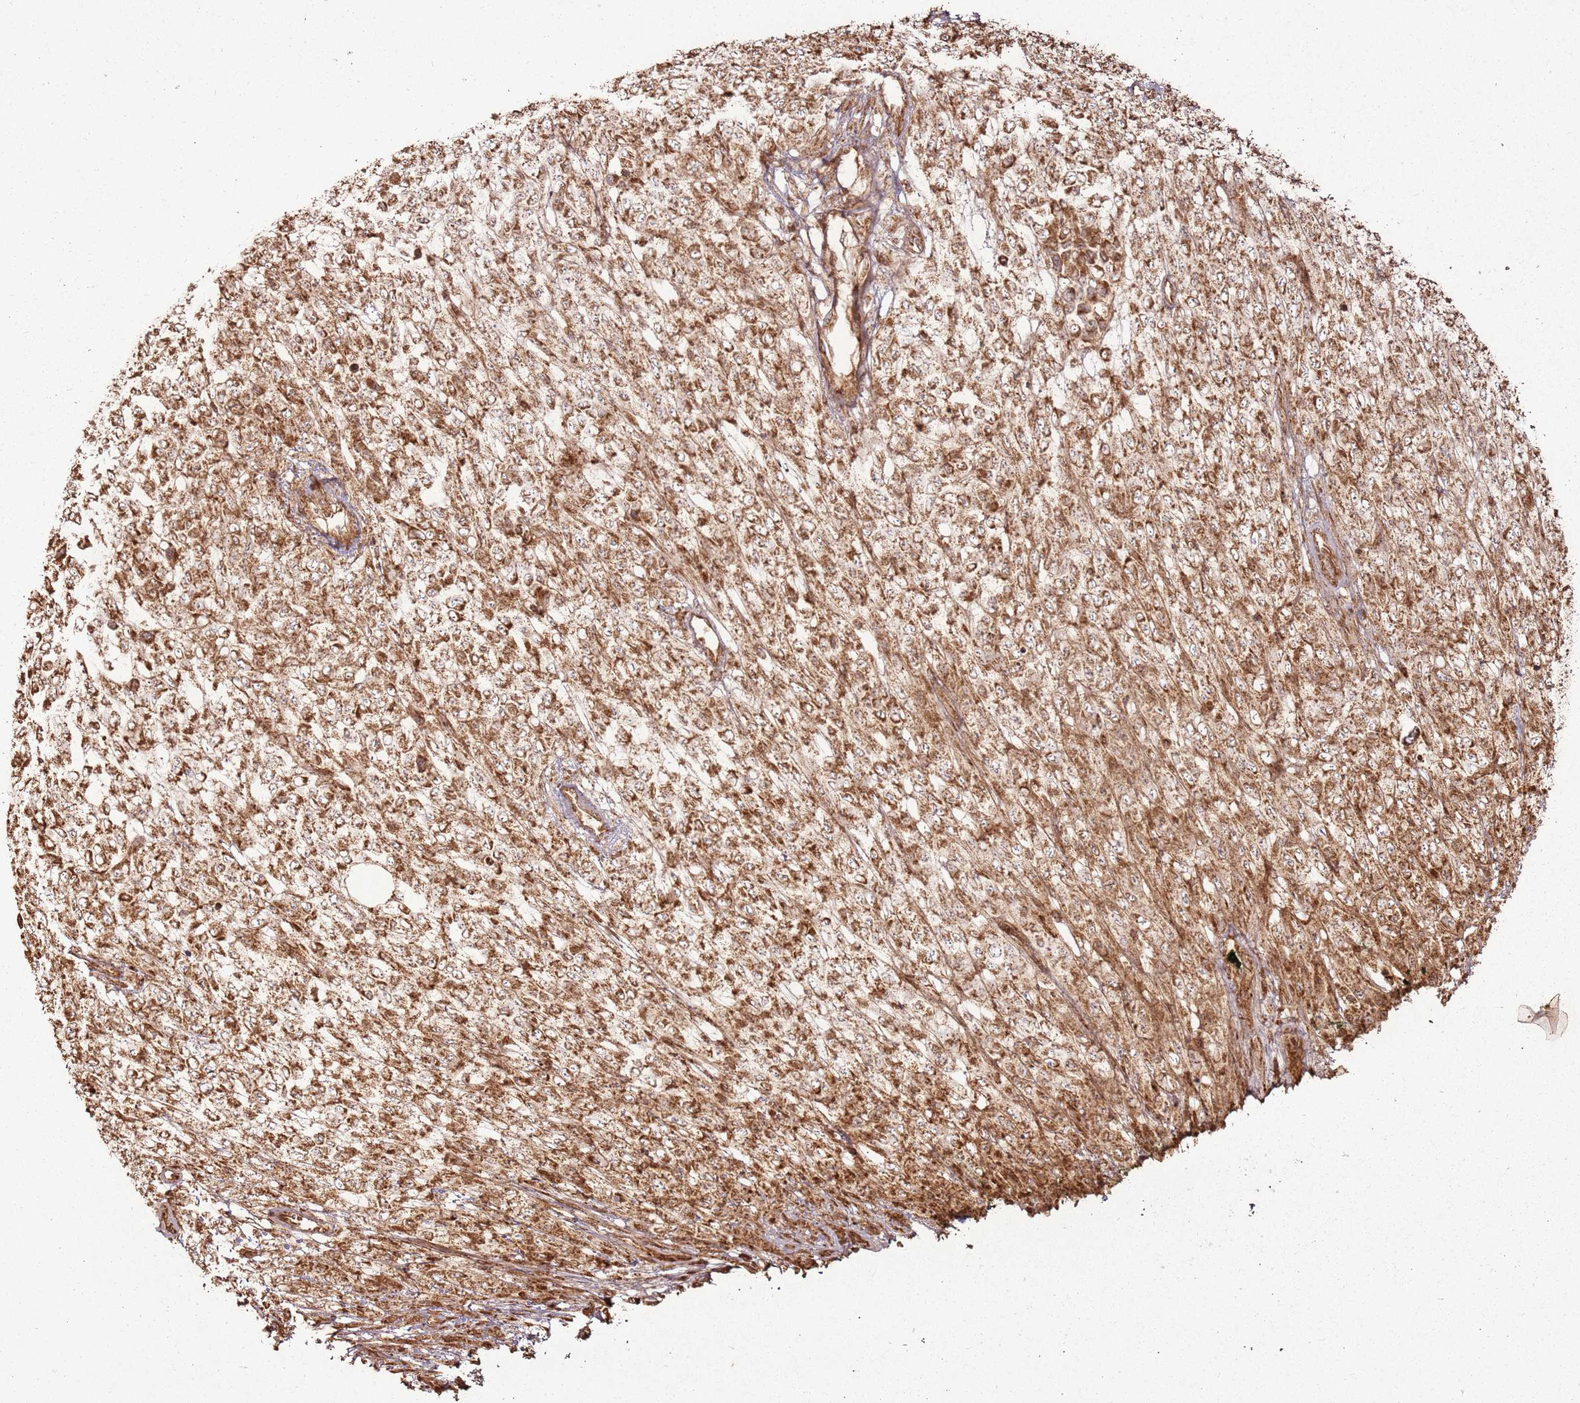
{"staining": {"intensity": "moderate", "quantity": ">75%", "location": "cytoplasmic/membranous"}, "tissue": "melanoma", "cell_type": "Tumor cells", "image_type": "cancer", "snomed": [{"axis": "morphology", "description": "Normal morphology"}, {"axis": "morphology", "description": "Malignant melanoma, NOS"}, {"axis": "topography", "description": "Skin"}], "caption": "Immunohistochemistry (IHC) of human malignant melanoma exhibits medium levels of moderate cytoplasmic/membranous staining in approximately >75% of tumor cells.", "gene": "MRPS6", "patient": {"sex": "female", "age": 72}}